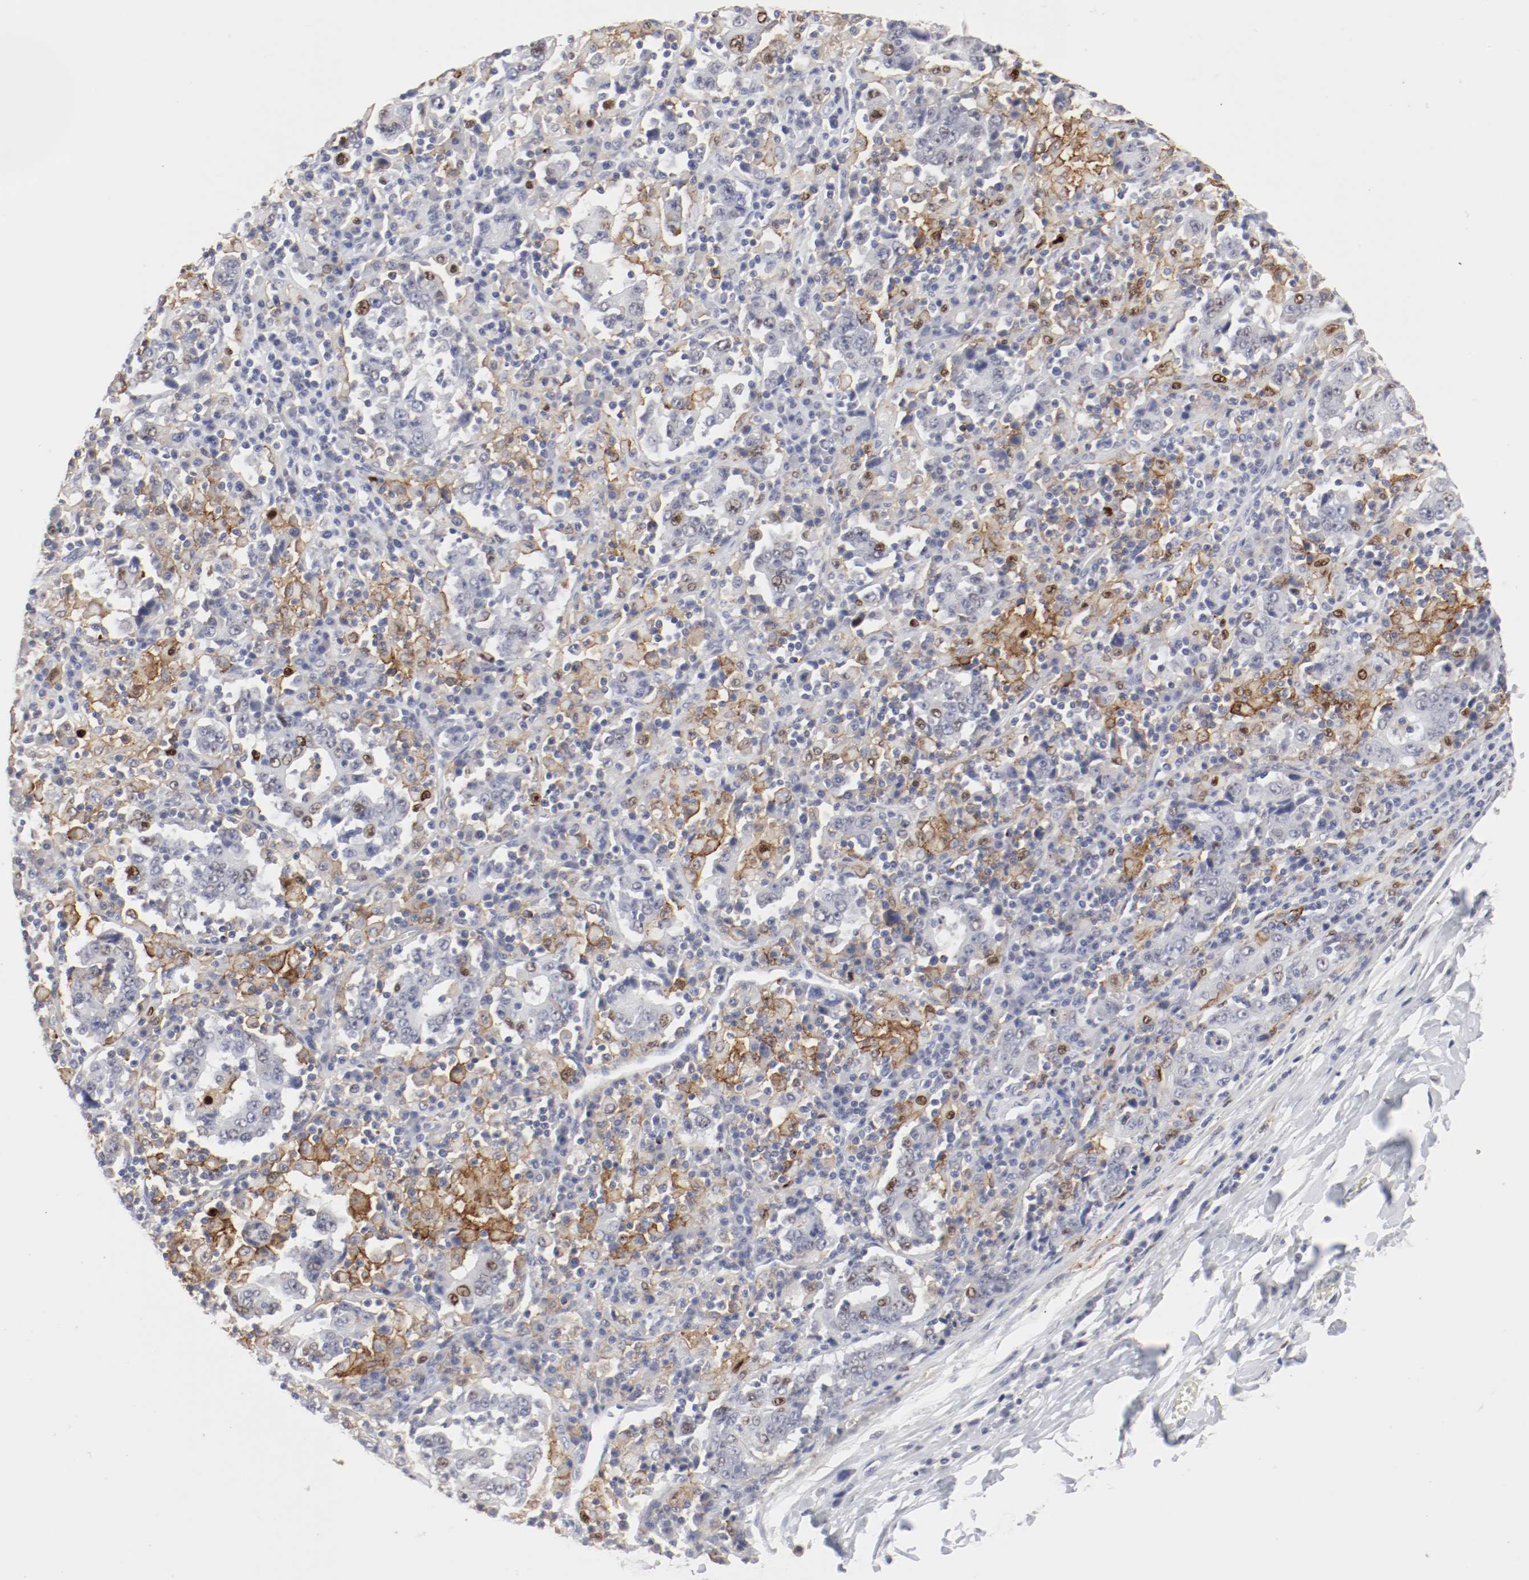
{"staining": {"intensity": "moderate", "quantity": "25%-75%", "location": "cytoplasmic/membranous,nuclear"}, "tissue": "stomach cancer", "cell_type": "Tumor cells", "image_type": "cancer", "snomed": [{"axis": "morphology", "description": "Normal tissue, NOS"}, {"axis": "morphology", "description": "Adenocarcinoma, NOS"}, {"axis": "topography", "description": "Stomach, upper"}, {"axis": "topography", "description": "Stomach"}], "caption": "Stomach cancer tissue demonstrates moderate cytoplasmic/membranous and nuclear expression in about 25%-75% of tumor cells (Brightfield microscopy of DAB IHC at high magnification).", "gene": "ITGAX", "patient": {"sex": "male", "age": 59}}